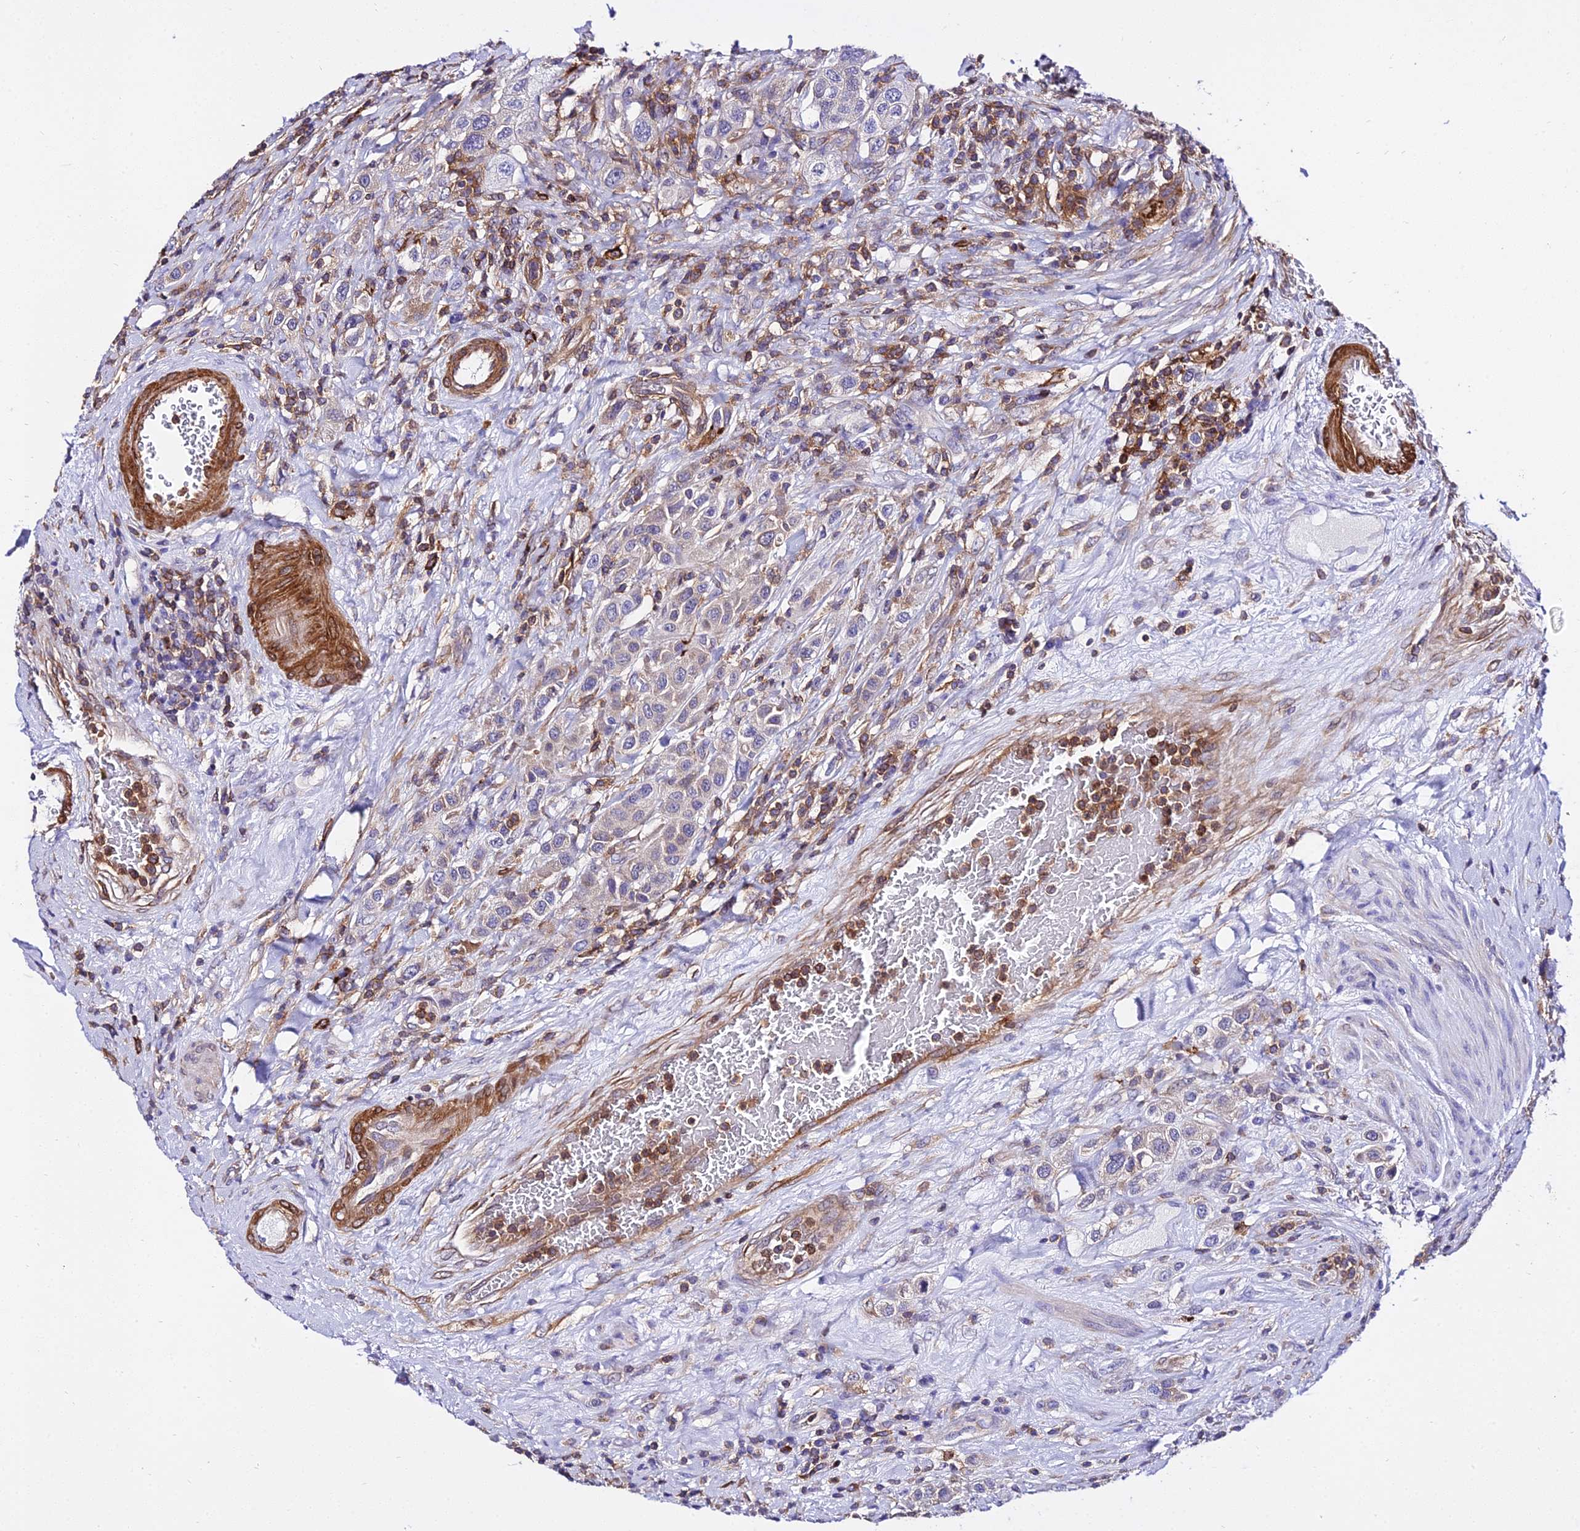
{"staining": {"intensity": "negative", "quantity": "none", "location": "none"}, "tissue": "urothelial cancer", "cell_type": "Tumor cells", "image_type": "cancer", "snomed": [{"axis": "morphology", "description": "Urothelial carcinoma, High grade"}, {"axis": "topography", "description": "Urinary bladder"}], "caption": "High power microscopy photomicrograph of an immunohistochemistry (IHC) micrograph of urothelial cancer, revealing no significant expression in tumor cells.", "gene": "CSRP1", "patient": {"sex": "male", "age": 50}}